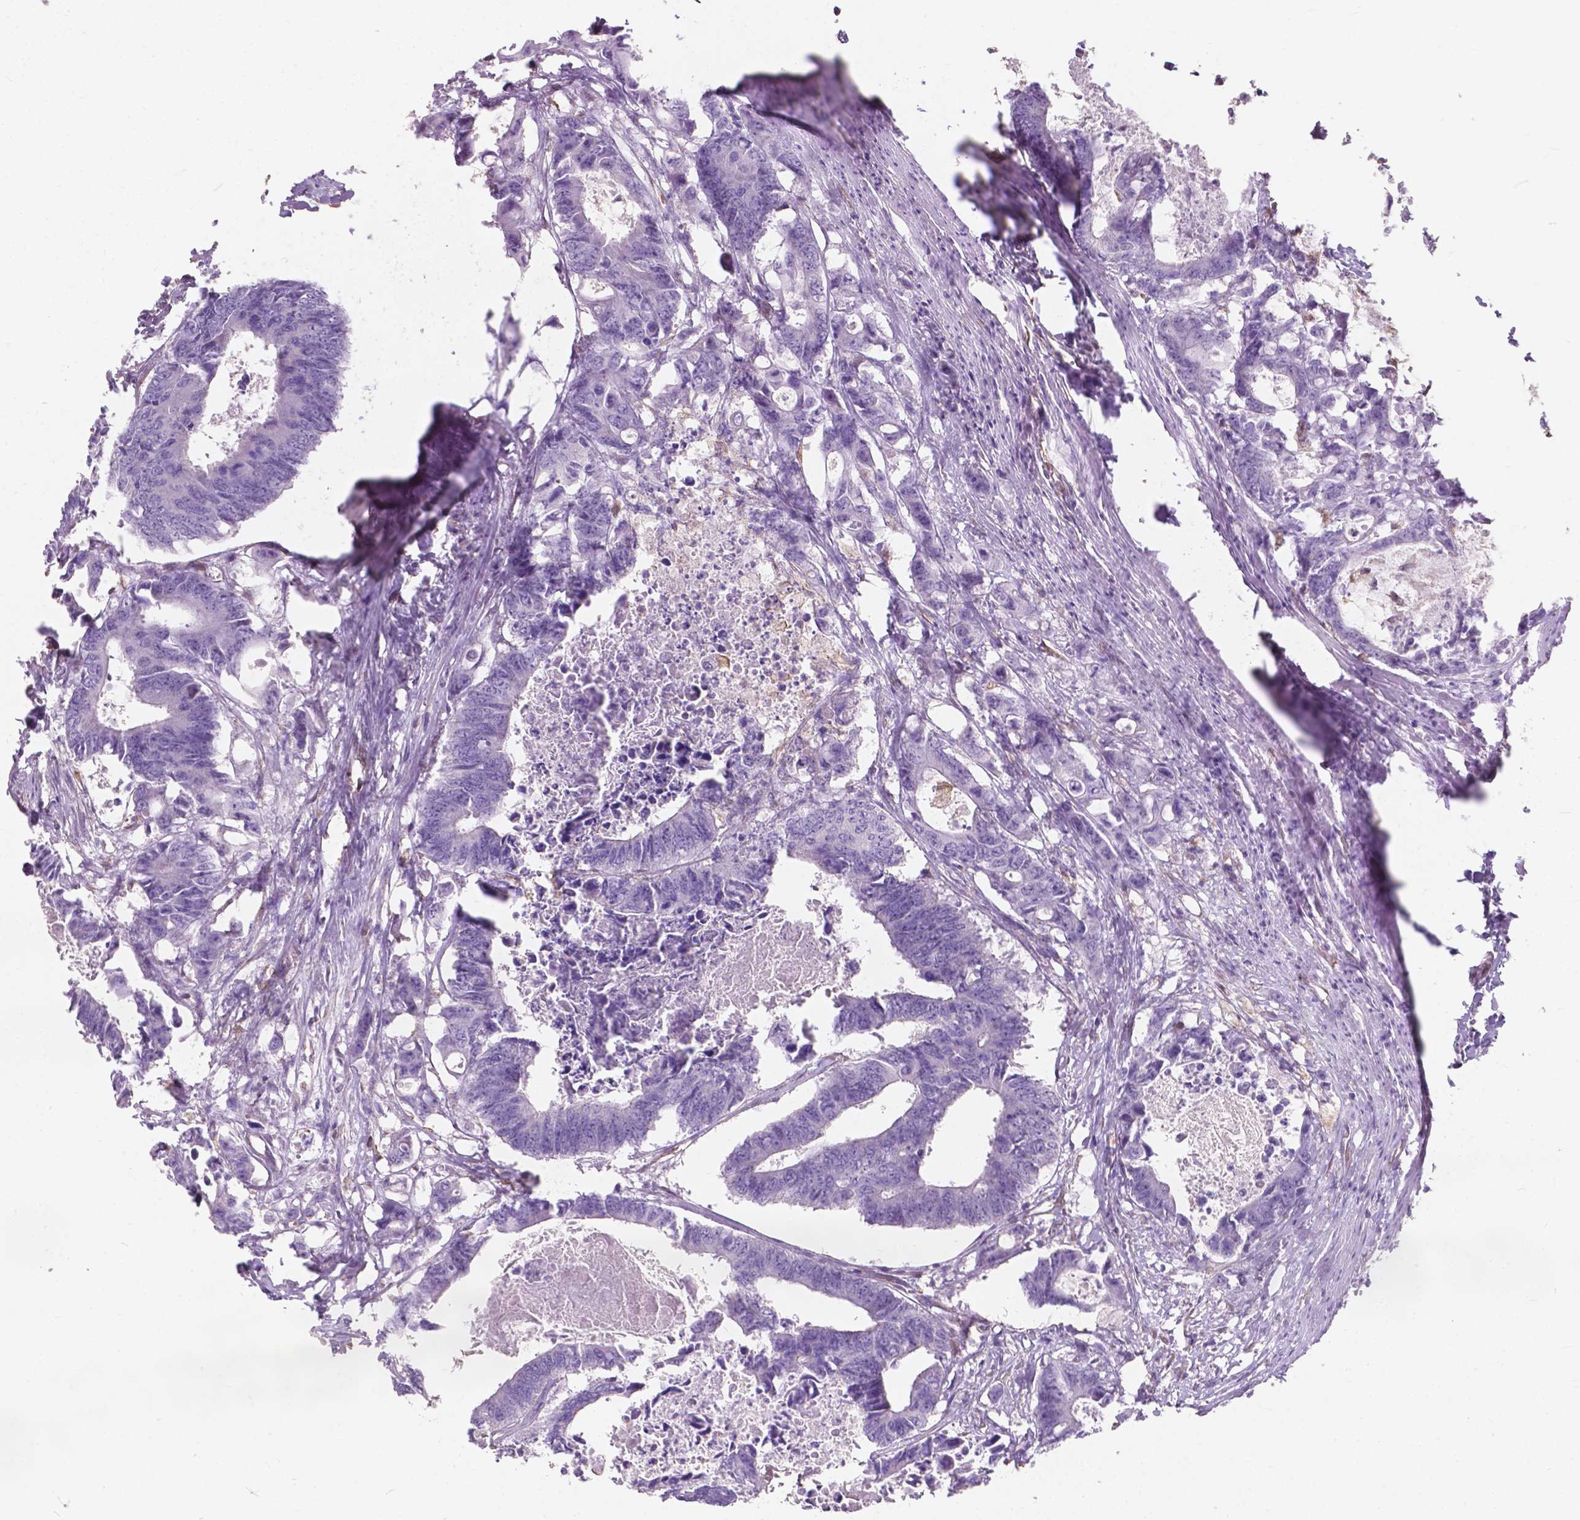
{"staining": {"intensity": "negative", "quantity": "none", "location": "none"}, "tissue": "colorectal cancer", "cell_type": "Tumor cells", "image_type": "cancer", "snomed": [{"axis": "morphology", "description": "Adenocarcinoma, NOS"}, {"axis": "topography", "description": "Rectum"}], "caption": "IHC image of human colorectal cancer (adenocarcinoma) stained for a protein (brown), which displays no positivity in tumor cells.", "gene": "AMOT", "patient": {"sex": "male", "age": 54}}